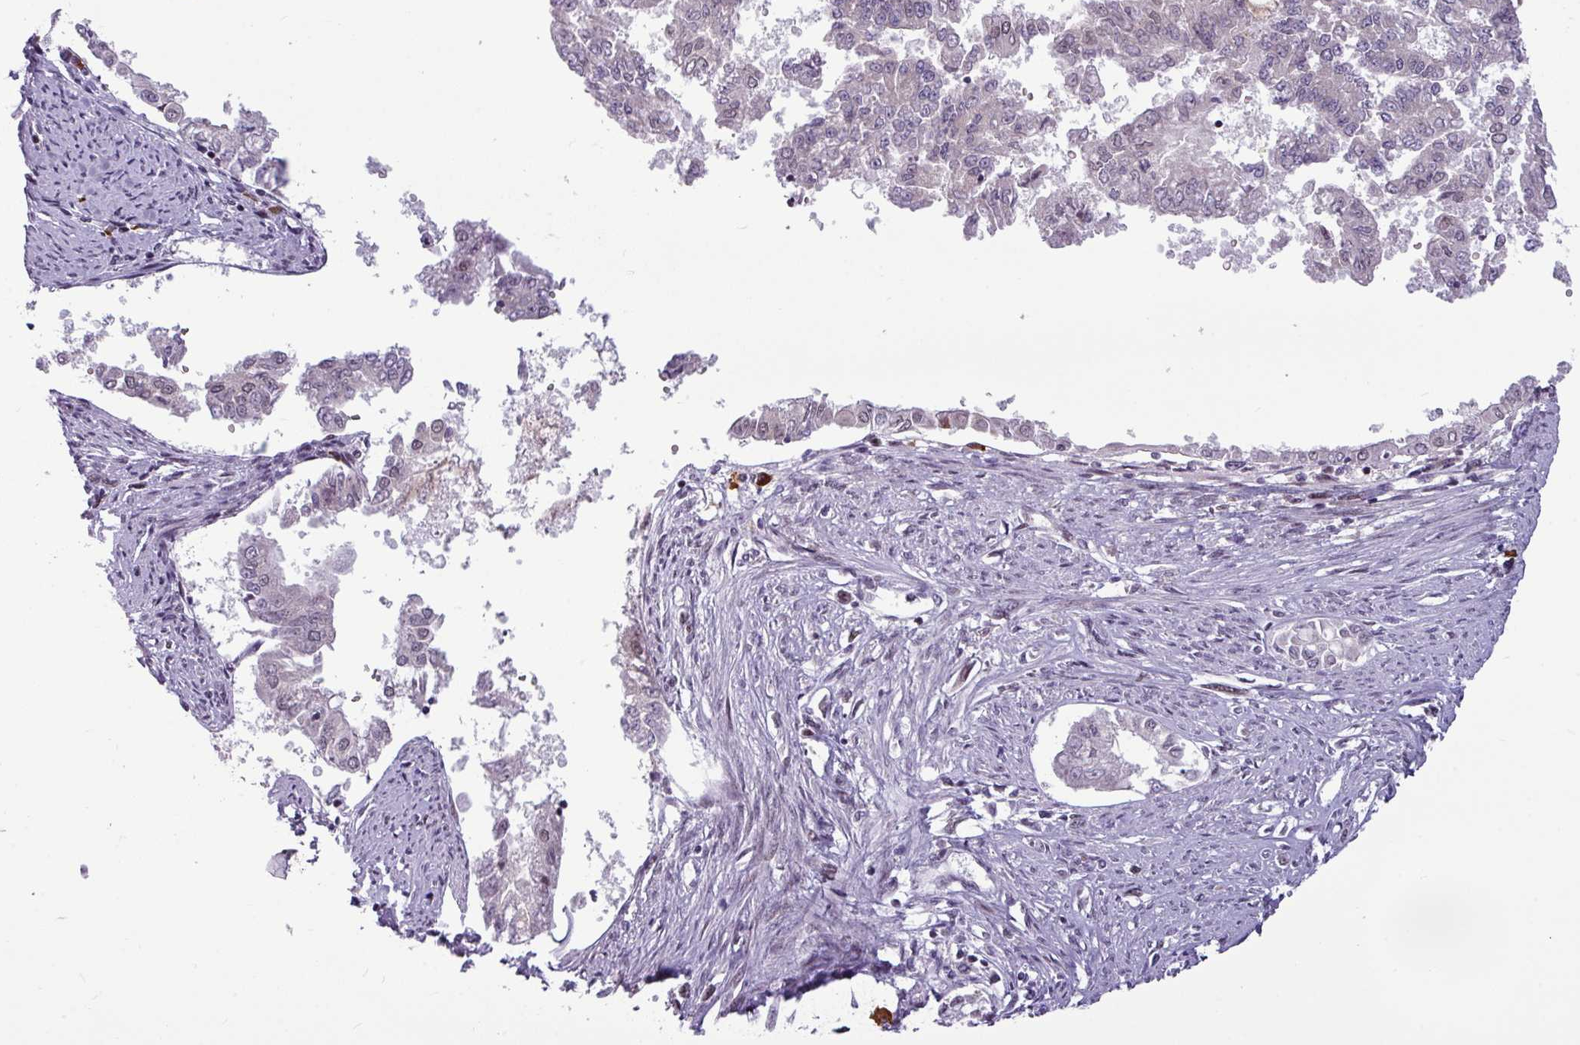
{"staining": {"intensity": "negative", "quantity": "none", "location": "none"}, "tissue": "endometrial cancer", "cell_type": "Tumor cells", "image_type": "cancer", "snomed": [{"axis": "morphology", "description": "Adenocarcinoma, NOS"}, {"axis": "topography", "description": "Endometrium"}], "caption": "A micrograph of human endometrial cancer is negative for staining in tumor cells.", "gene": "SLC66A2", "patient": {"sex": "female", "age": 76}}